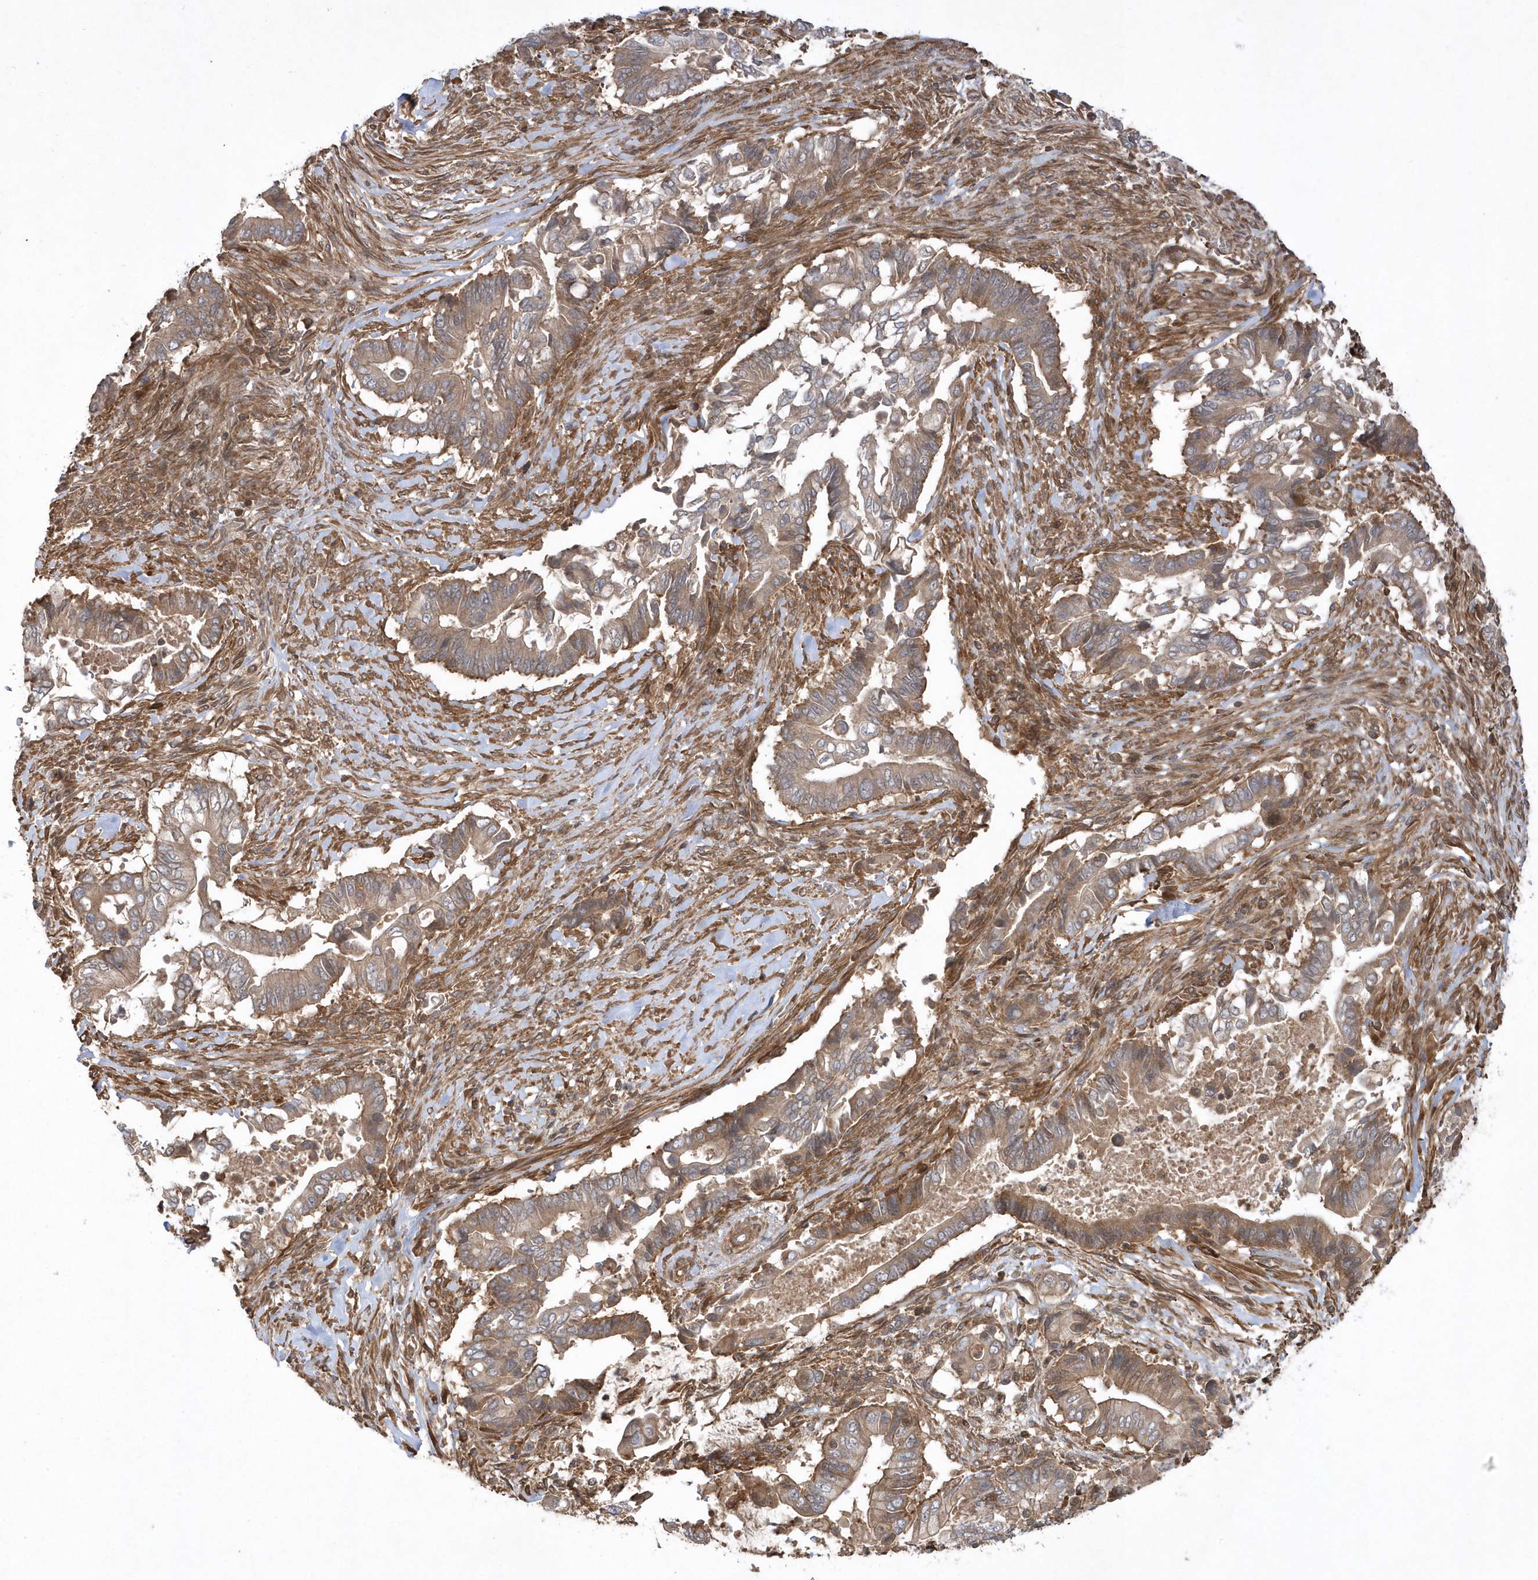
{"staining": {"intensity": "weak", "quantity": ">75%", "location": "cytoplasmic/membranous"}, "tissue": "pancreatic cancer", "cell_type": "Tumor cells", "image_type": "cancer", "snomed": [{"axis": "morphology", "description": "Adenocarcinoma, NOS"}, {"axis": "topography", "description": "Pancreas"}], "caption": "An image showing weak cytoplasmic/membranous positivity in about >75% of tumor cells in pancreatic cancer, as visualized by brown immunohistochemical staining.", "gene": "GFM2", "patient": {"sex": "male", "age": 68}}